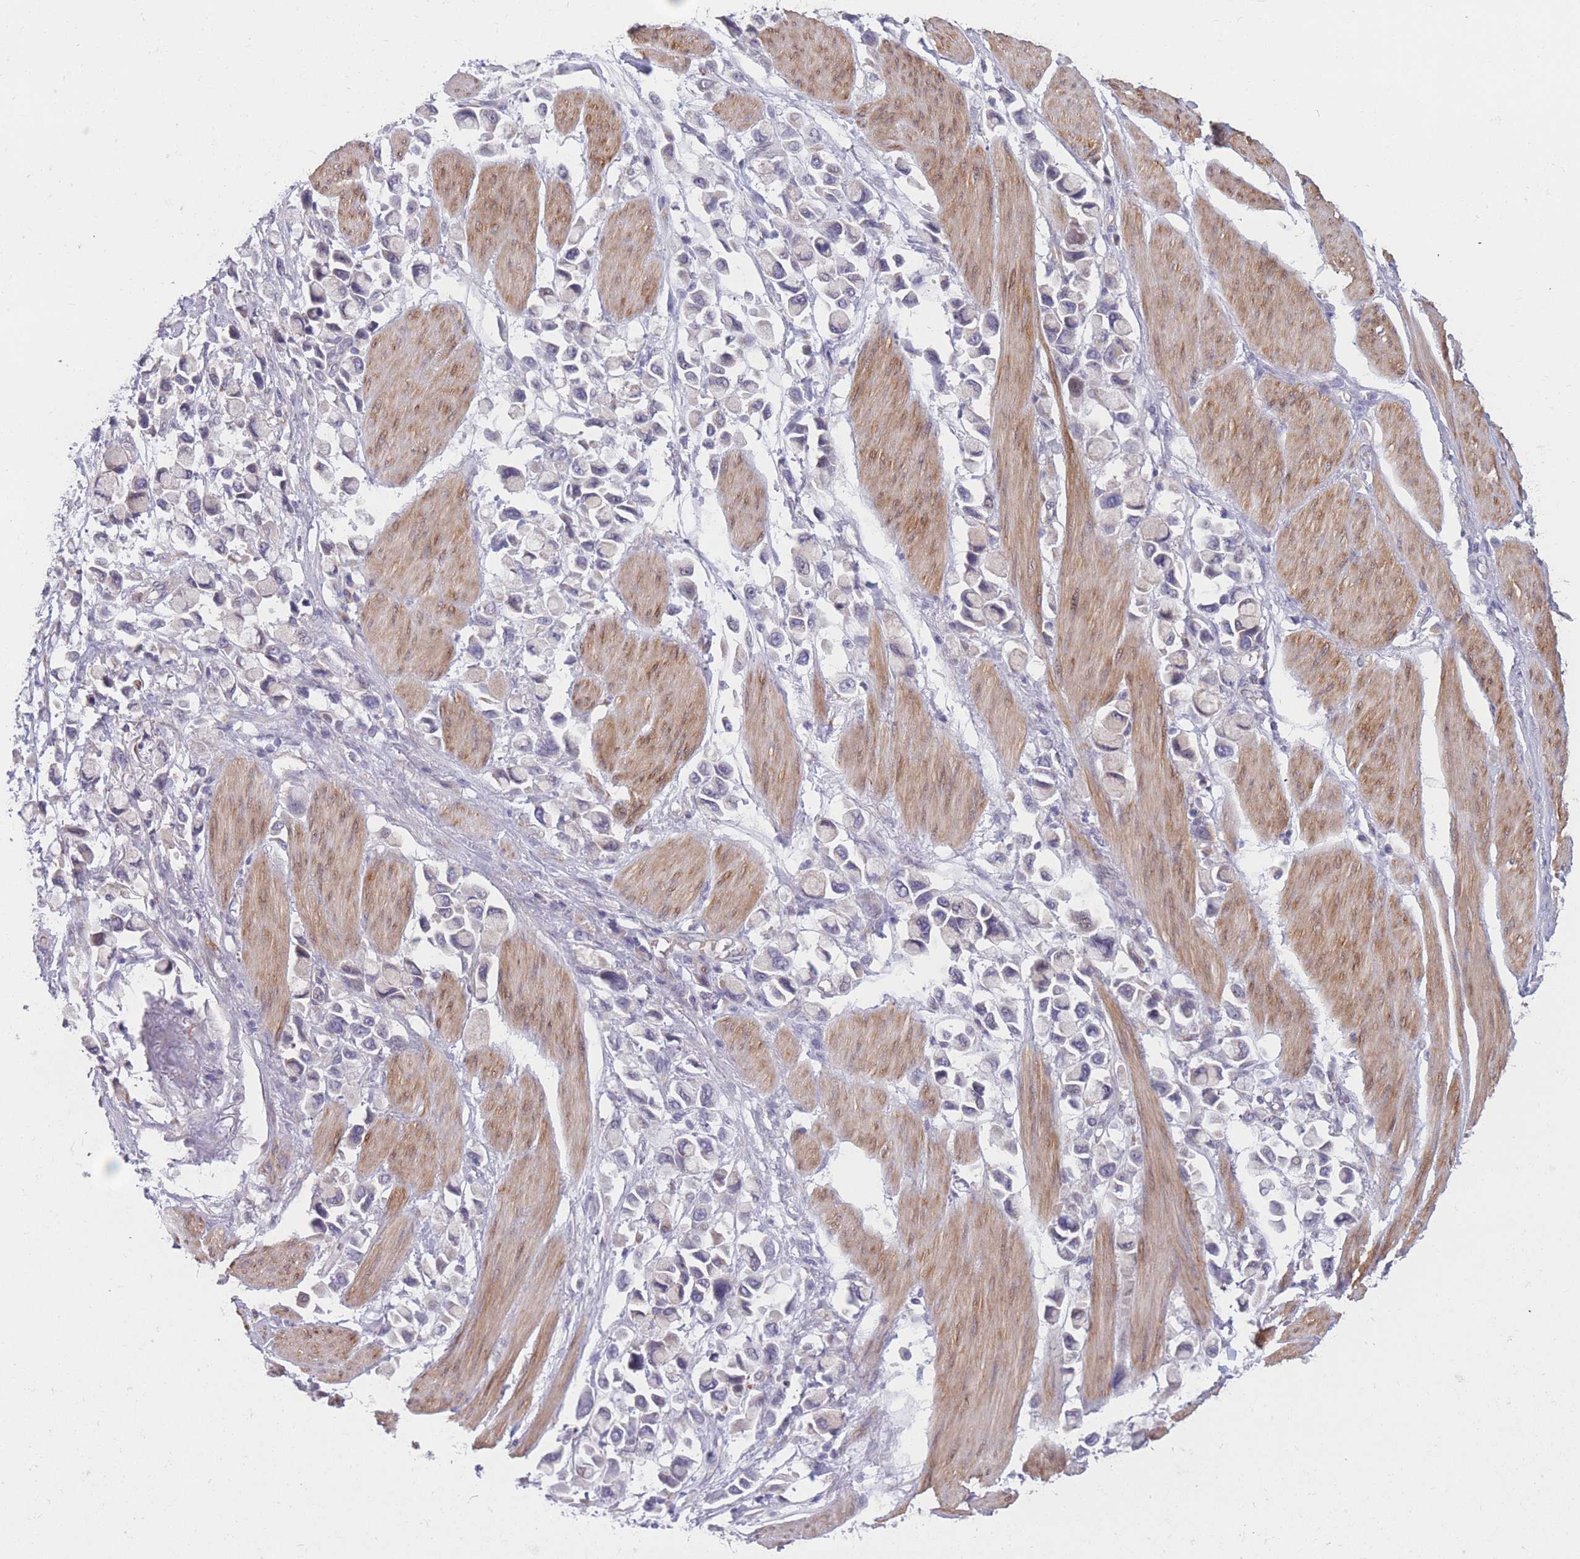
{"staining": {"intensity": "negative", "quantity": "none", "location": "none"}, "tissue": "stomach cancer", "cell_type": "Tumor cells", "image_type": "cancer", "snomed": [{"axis": "morphology", "description": "Adenocarcinoma, NOS"}, {"axis": "topography", "description": "Stomach"}], "caption": "Immunohistochemistry histopathology image of human stomach cancer stained for a protein (brown), which shows no staining in tumor cells.", "gene": "CCNQ", "patient": {"sex": "female", "age": 81}}